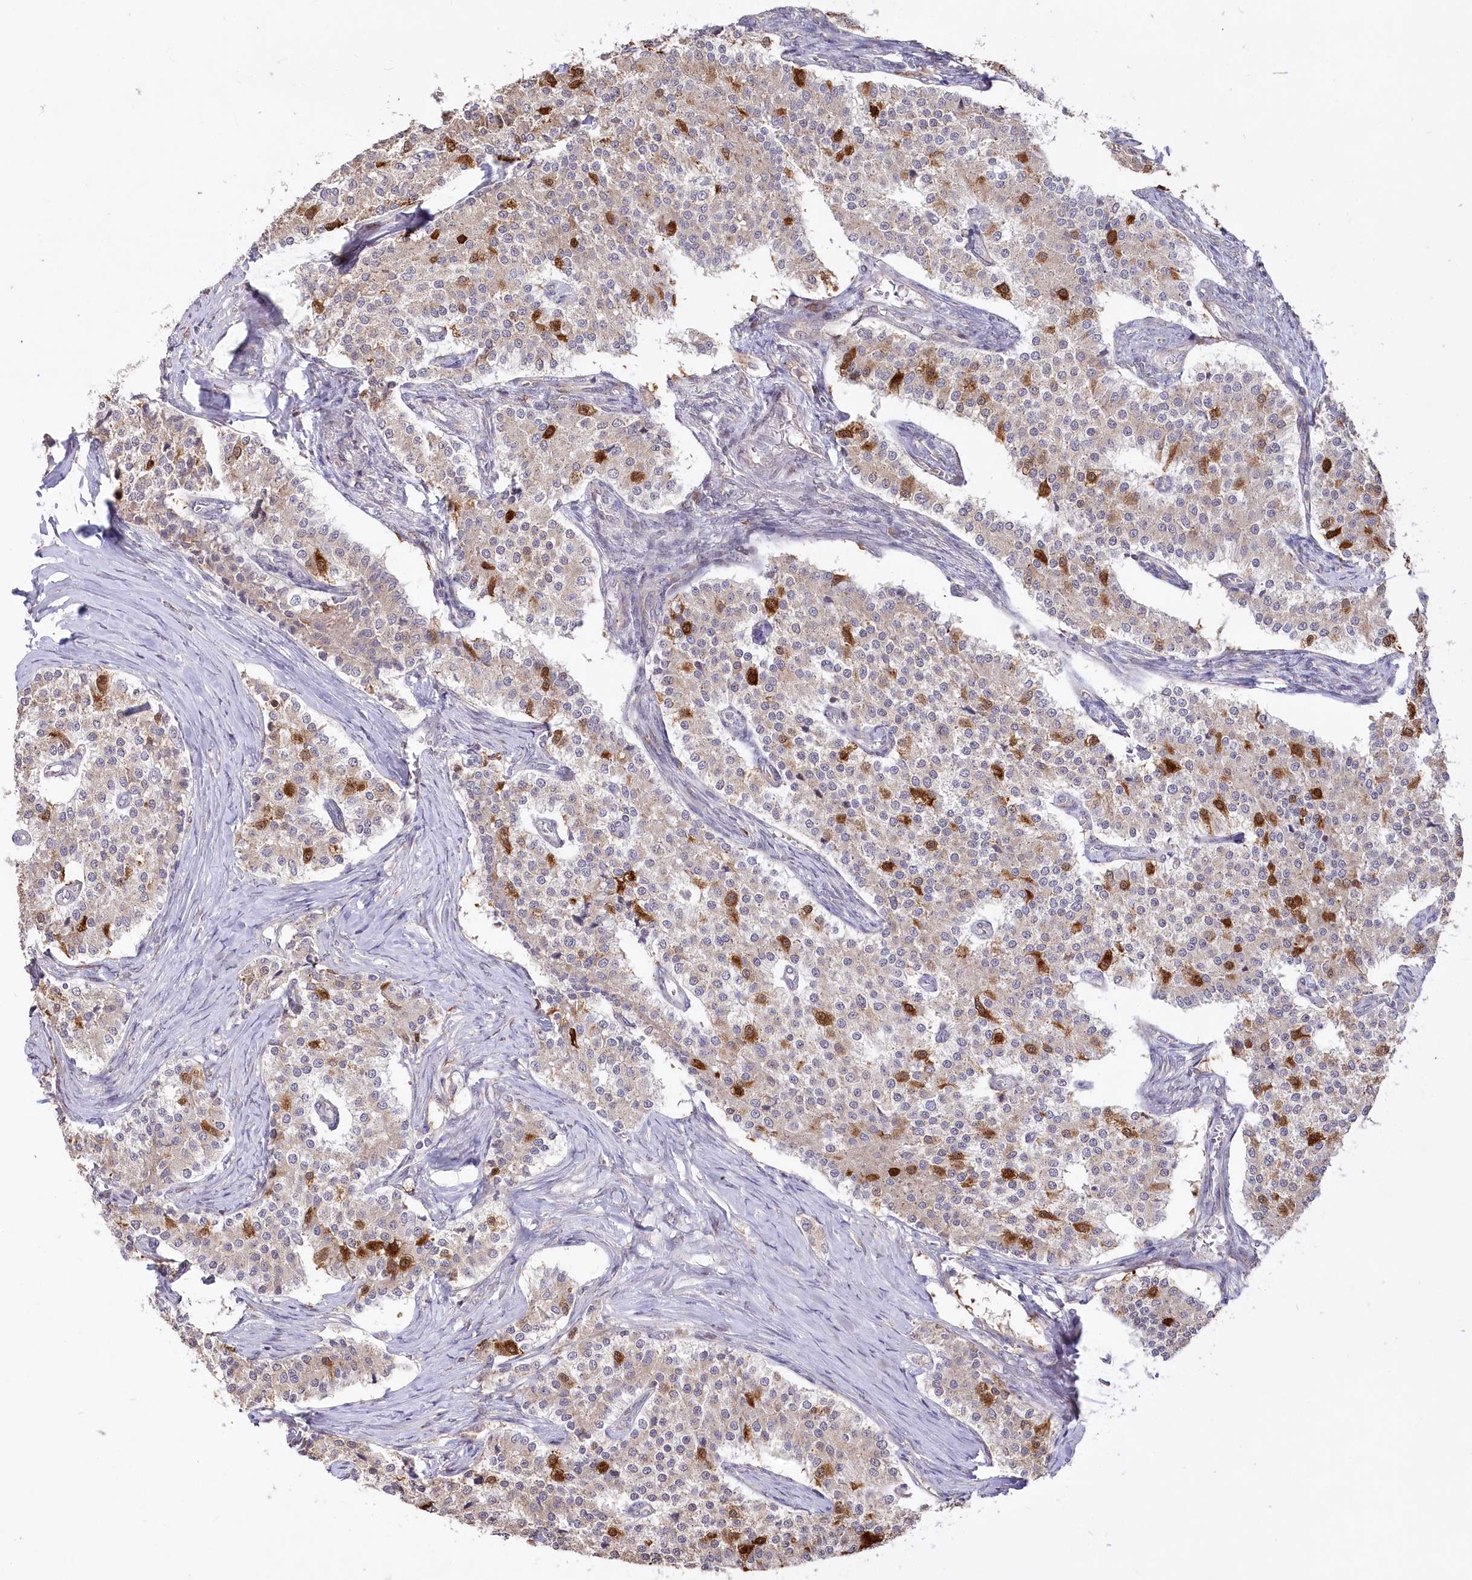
{"staining": {"intensity": "strong", "quantity": "<25%", "location": "cytoplasmic/membranous,nuclear"}, "tissue": "carcinoid", "cell_type": "Tumor cells", "image_type": "cancer", "snomed": [{"axis": "morphology", "description": "Carcinoid, malignant, NOS"}, {"axis": "topography", "description": "Colon"}], "caption": "A brown stain shows strong cytoplasmic/membranous and nuclear expression of a protein in human malignant carcinoid tumor cells.", "gene": "STT3B", "patient": {"sex": "female", "age": 52}}